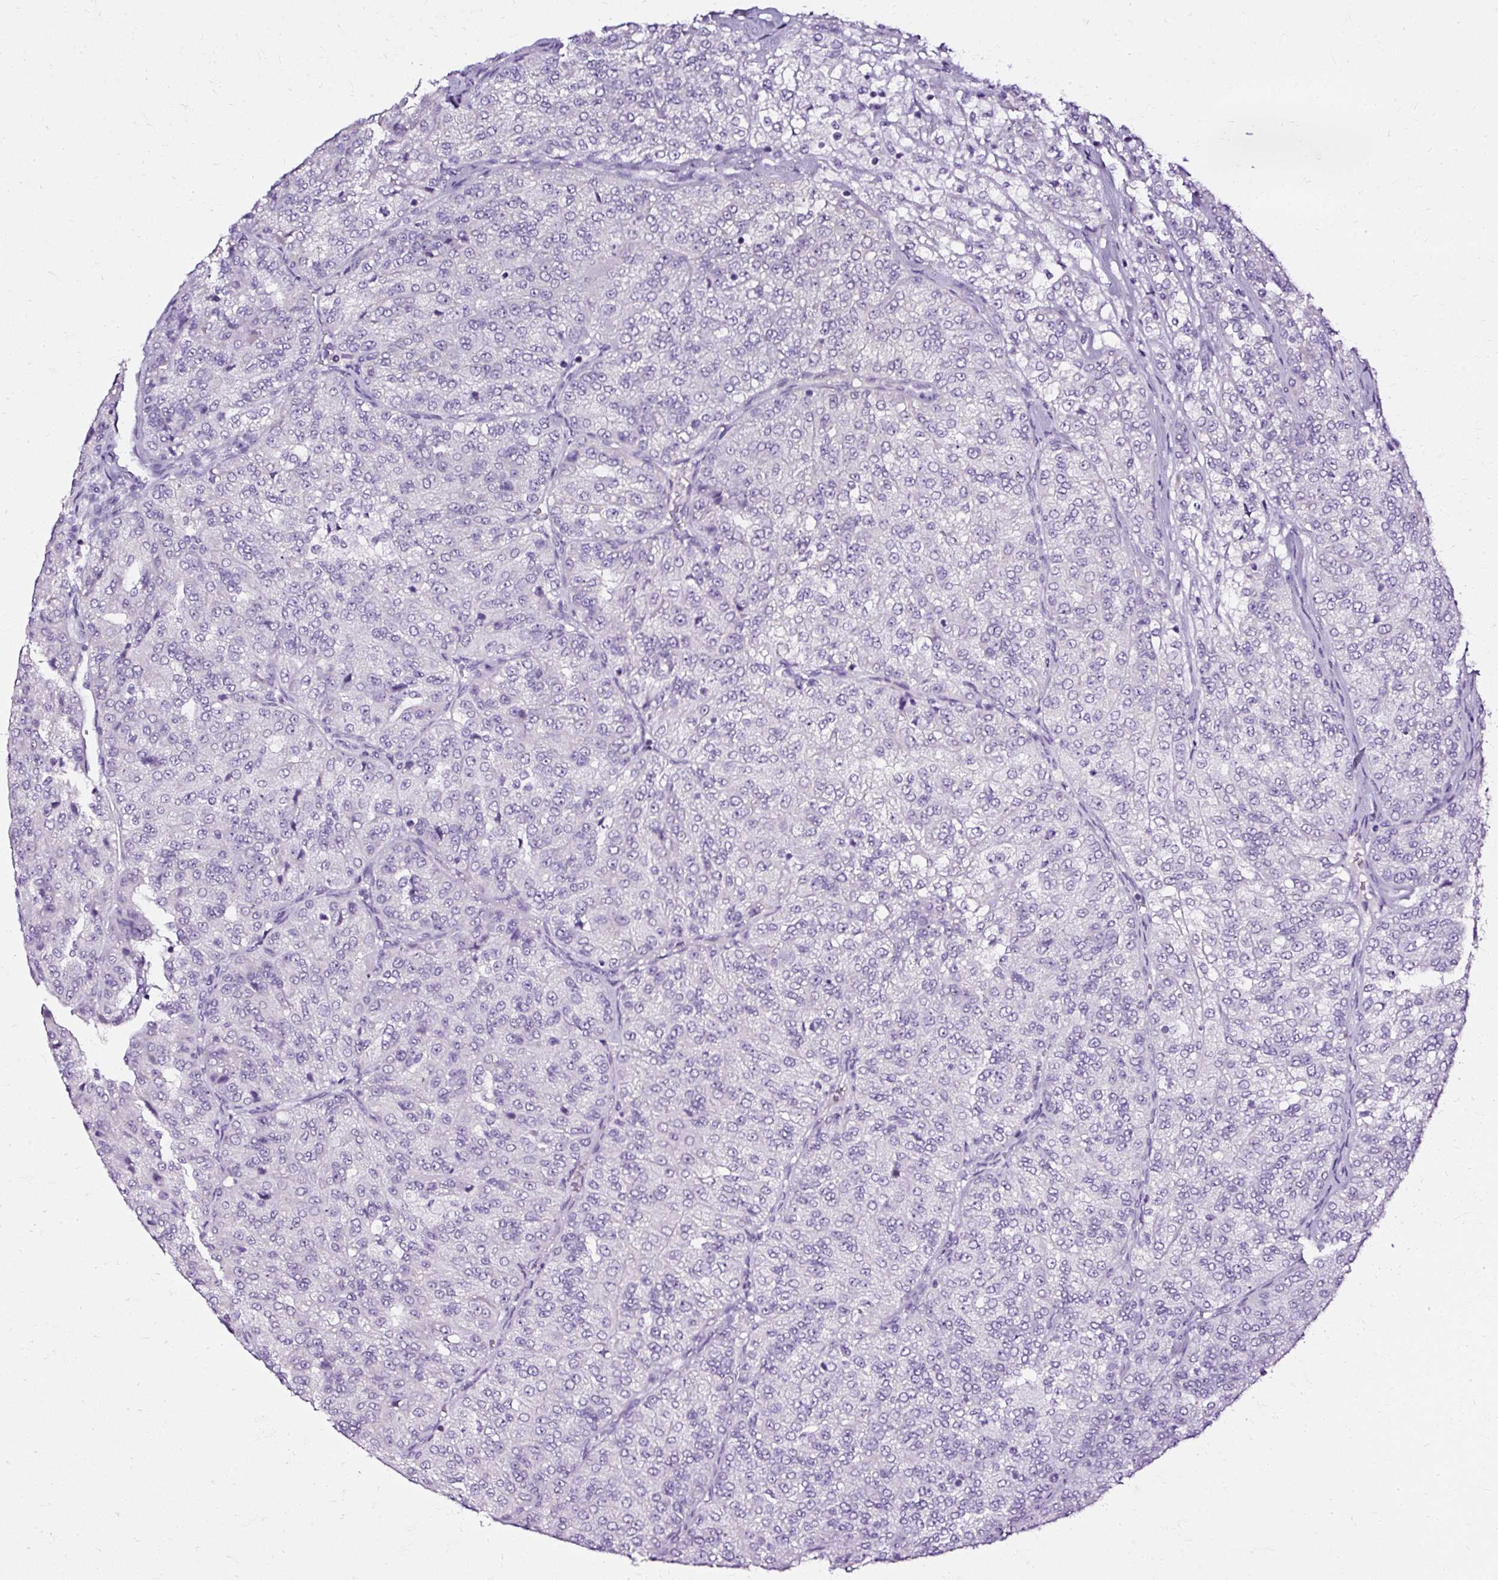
{"staining": {"intensity": "negative", "quantity": "none", "location": "none"}, "tissue": "renal cancer", "cell_type": "Tumor cells", "image_type": "cancer", "snomed": [{"axis": "morphology", "description": "Adenocarcinoma, NOS"}, {"axis": "topography", "description": "Kidney"}], "caption": "Tumor cells are negative for brown protein staining in renal cancer. Nuclei are stained in blue.", "gene": "ATP2A1", "patient": {"sex": "female", "age": 63}}